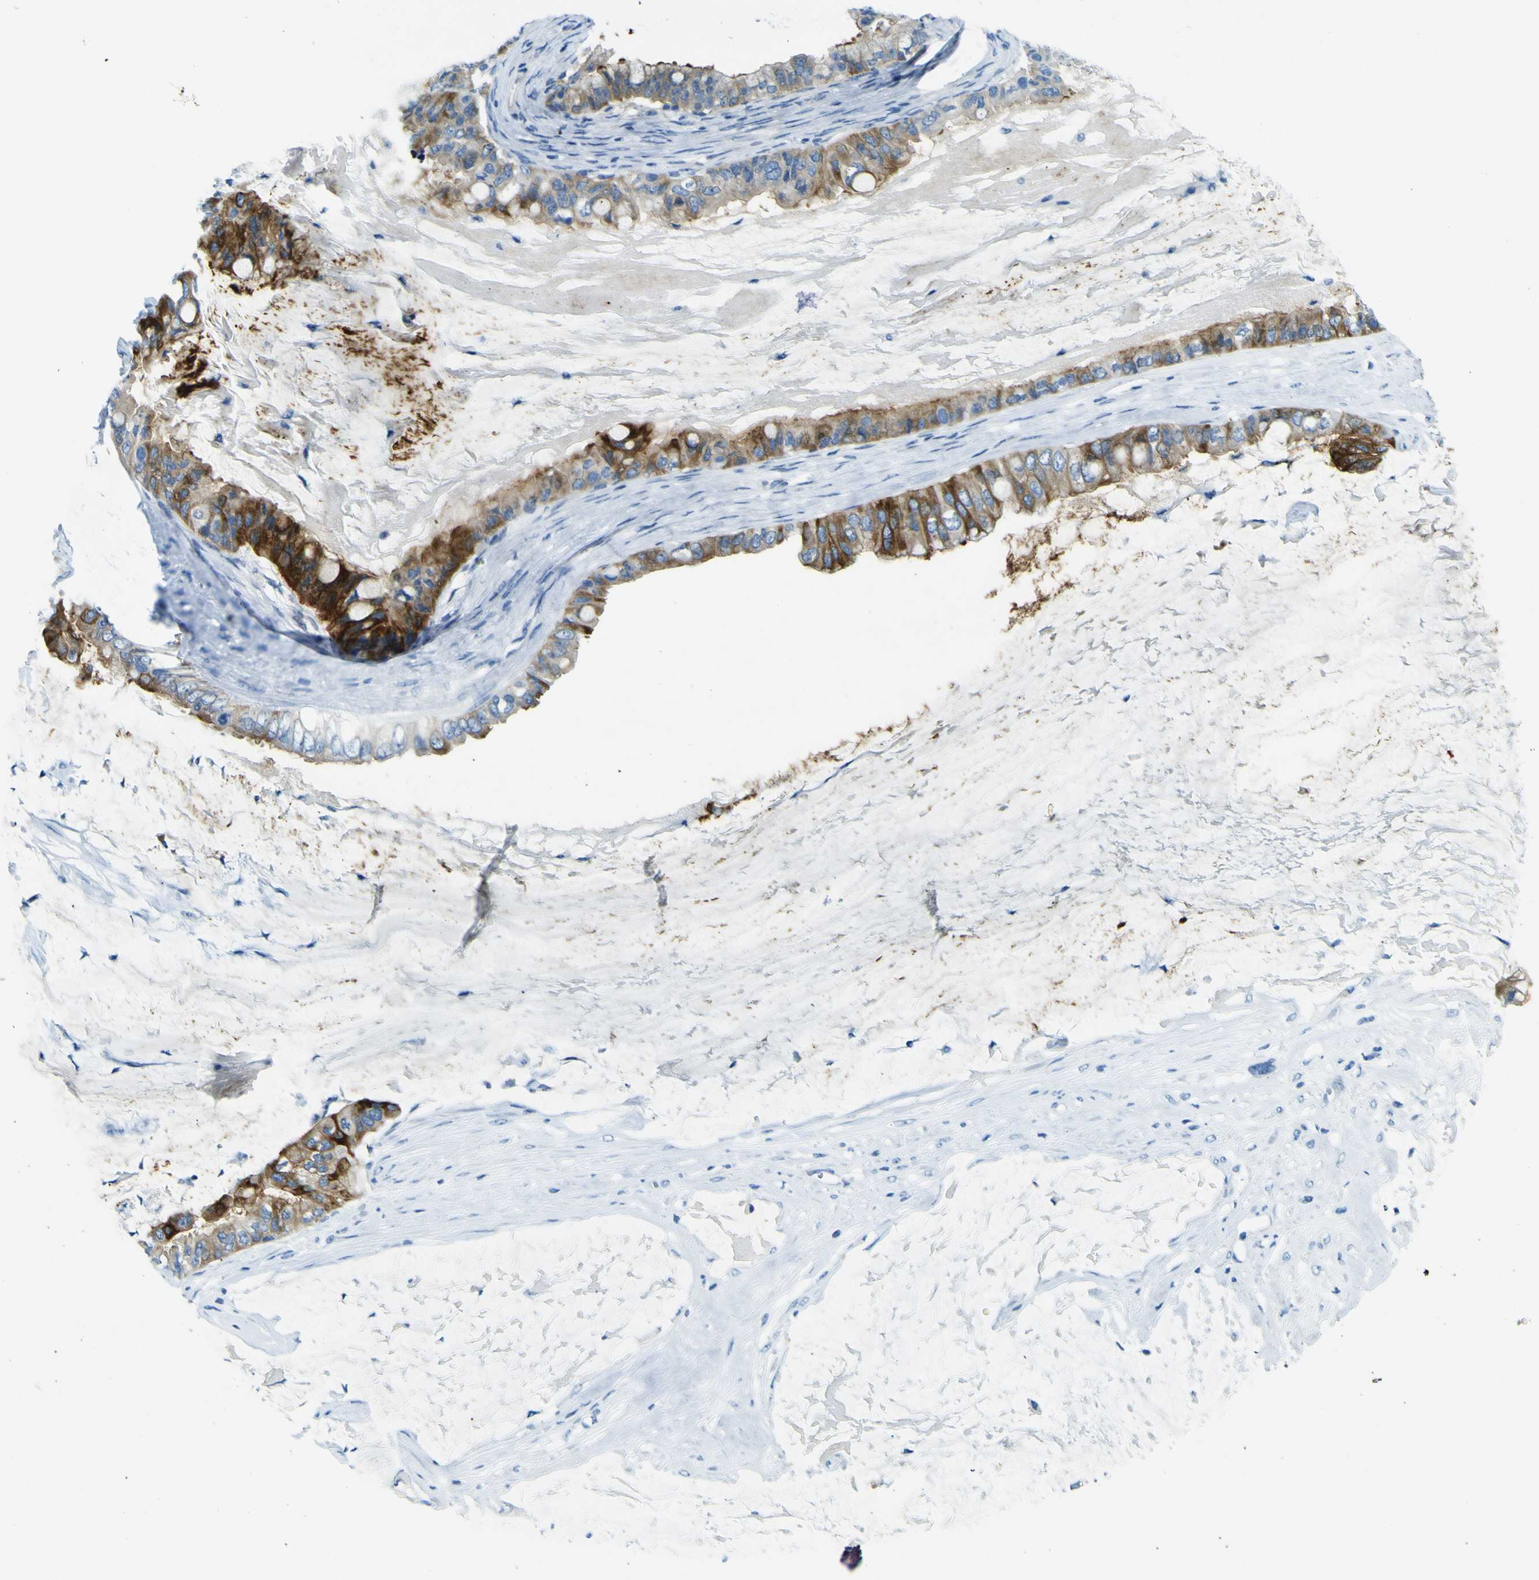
{"staining": {"intensity": "moderate", "quantity": ">75%", "location": "cytoplasmic/membranous"}, "tissue": "ovarian cancer", "cell_type": "Tumor cells", "image_type": "cancer", "snomed": [{"axis": "morphology", "description": "Cystadenocarcinoma, mucinous, NOS"}, {"axis": "topography", "description": "Ovary"}], "caption": "Immunohistochemical staining of mucinous cystadenocarcinoma (ovarian) demonstrates medium levels of moderate cytoplasmic/membranous protein positivity in about >75% of tumor cells.", "gene": "SORCS1", "patient": {"sex": "female", "age": 80}}